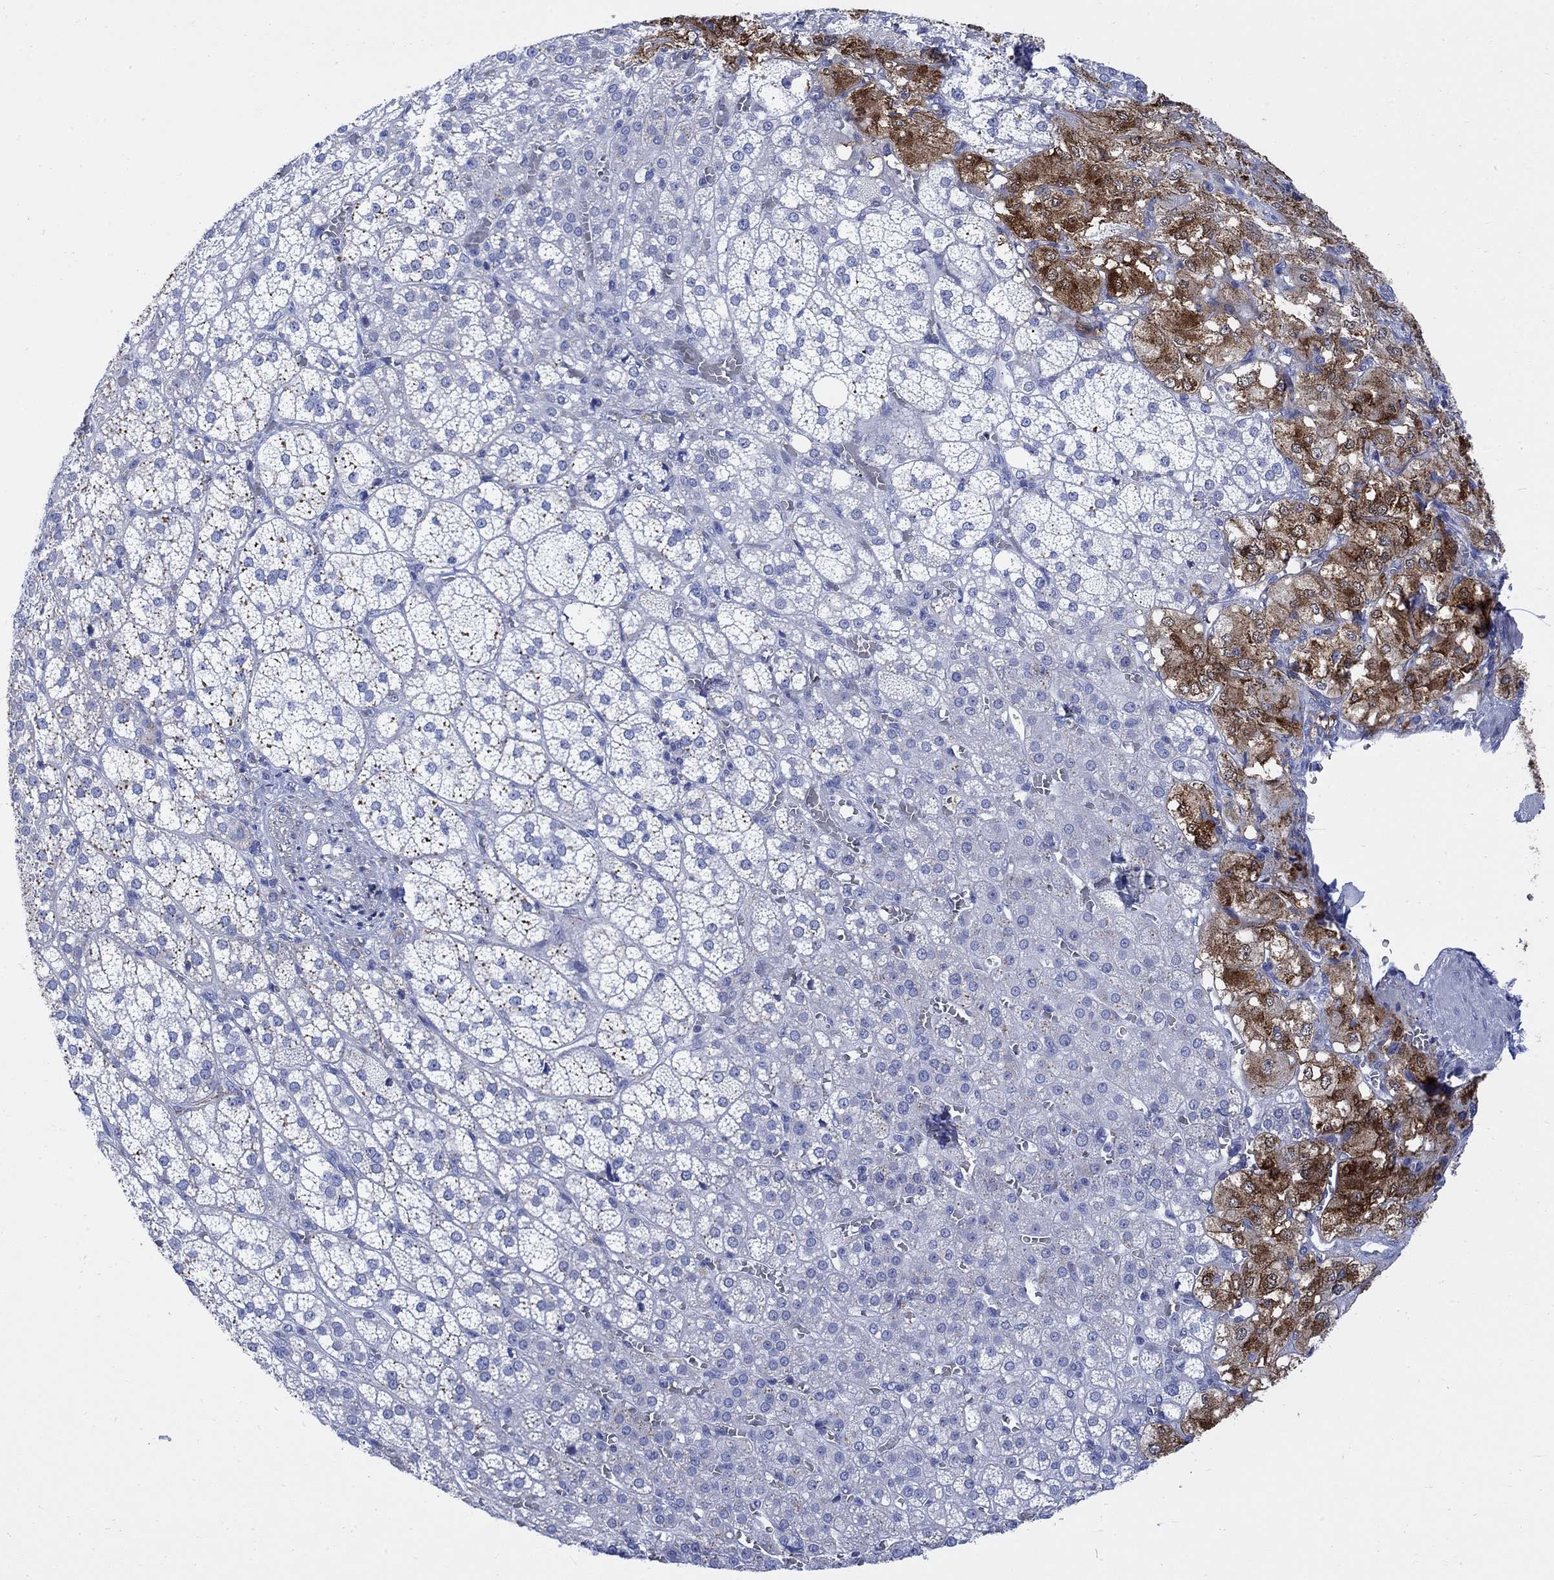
{"staining": {"intensity": "strong", "quantity": "<25%", "location": "cytoplasmic/membranous"}, "tissue": "adrenal gland", "cell_type": "Glandular cells", "image_type": "normal", "snomed": [{"axis": "morphology", "description": "Normal tissue, NOS"}, {"axis": "topography", "description": "Adrenal gland"}], "caption": "Immunohistochemistry histopathology image of normal adrenal gland: adrenal gland stained using IHC shows medium levels of strong protein expression localized specifically in the cytoplasmic/membranous of glandular cells, appearing as a cytoplasmic/membranous brown color.", "gene": "CPLX1", "patient": {"sex": "female", "age": 60}}